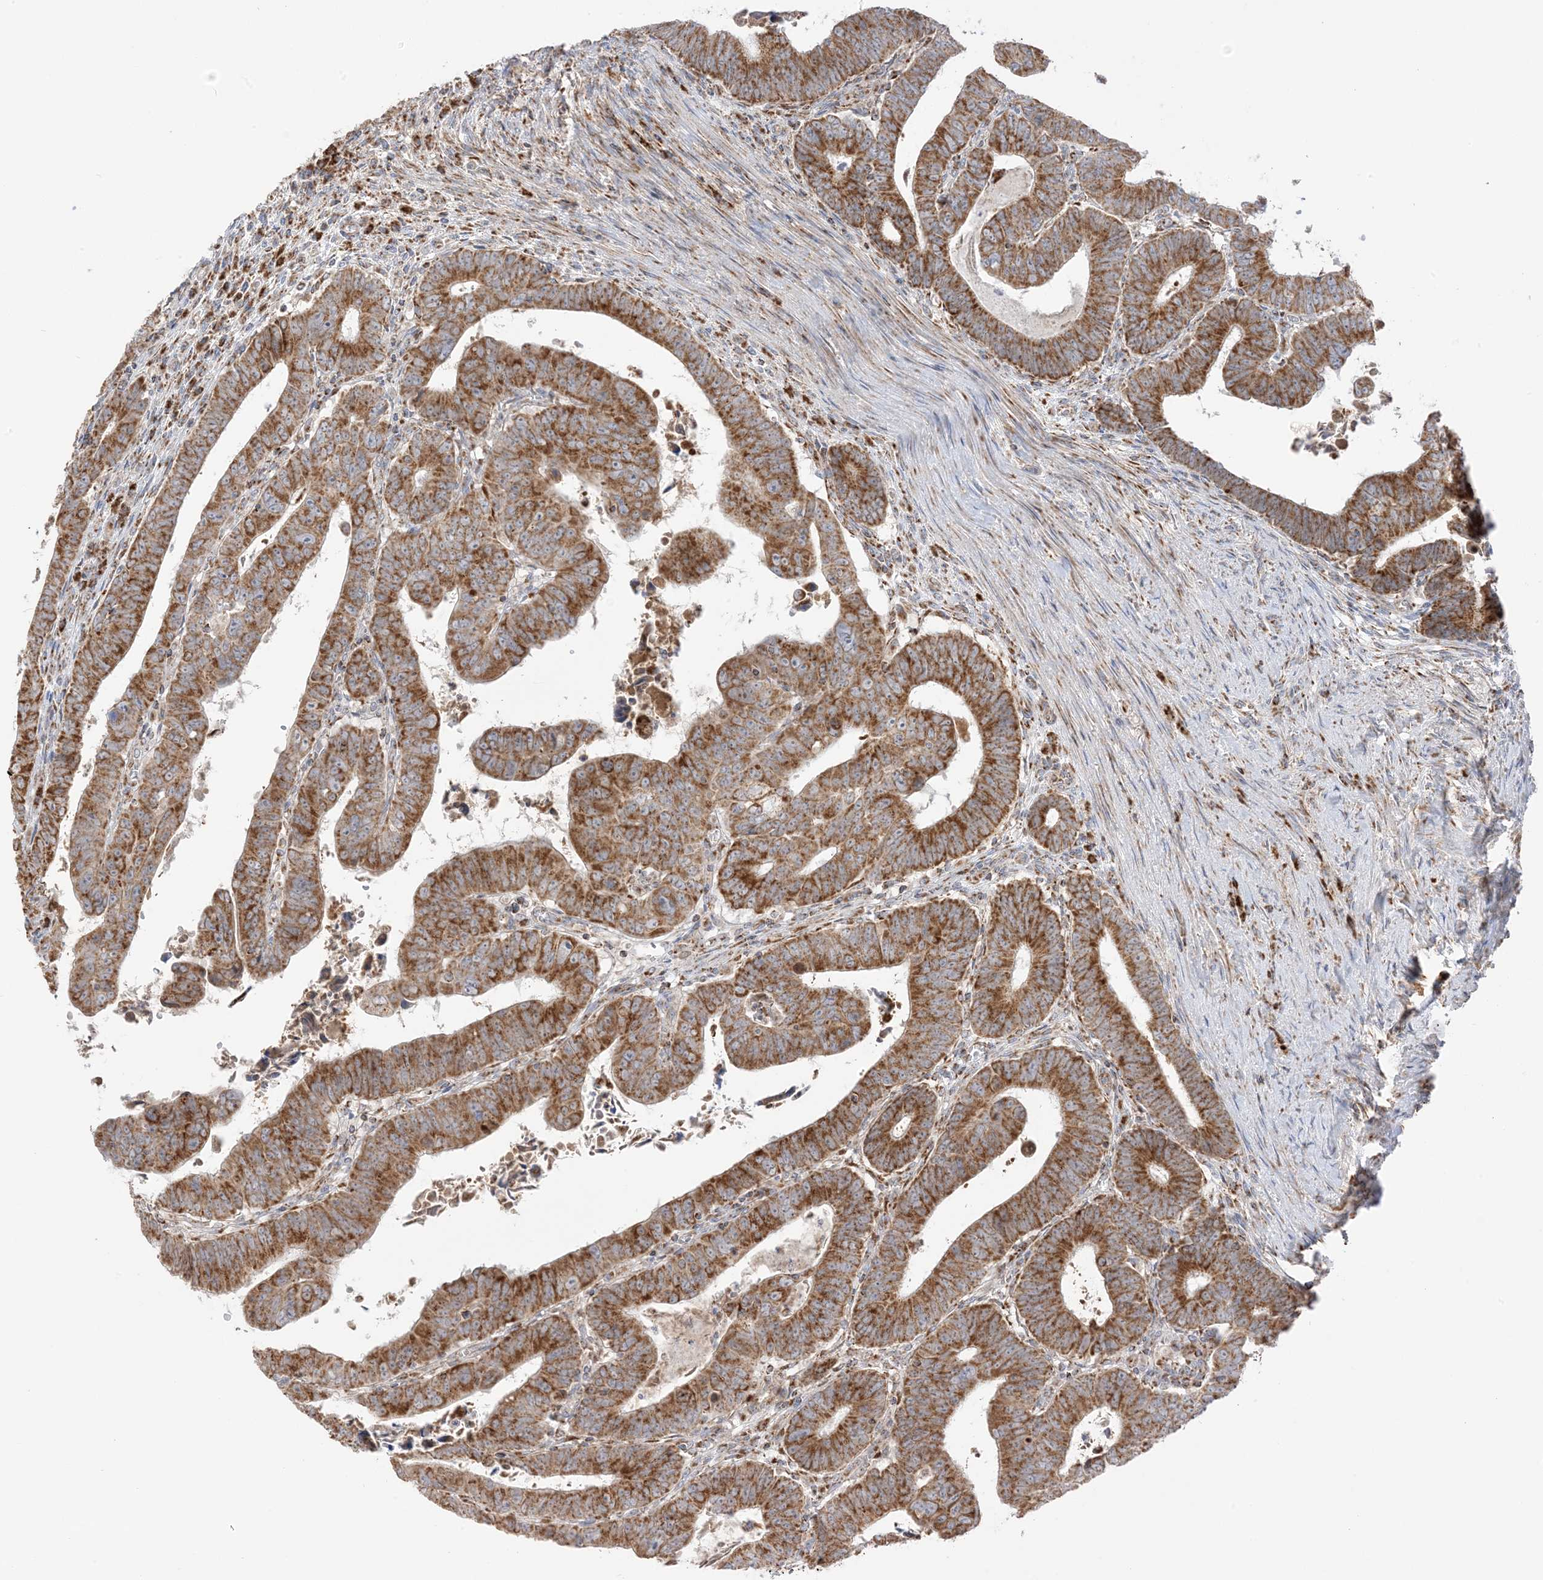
{"staining": {"intensity": "strong", "quantity": ">75%", "location": "cytoplasmic/membranous"}, "tissue": "colorectal cancer", "cell_type": "Tumor cells", "image_type": "cancer", "snomed": [{"axis": "morphology", "description": "Normal tissue, NOS"}, {"axis": "morphology", "description": "Adenocarcinoma, NOS"}, {"axis": "topography", "description": "Rectum"}], "caption": "High-power microscopy captured an immunohistochemistry (IHC) photomicrograph of colorectal cancer (adenocarcinoma), revealing strong cytoplasmic/membranous positivity in about >75% of tumor cells.", "gene": "SLC25A12", "patient": {"sex": "female", "age": 65}}